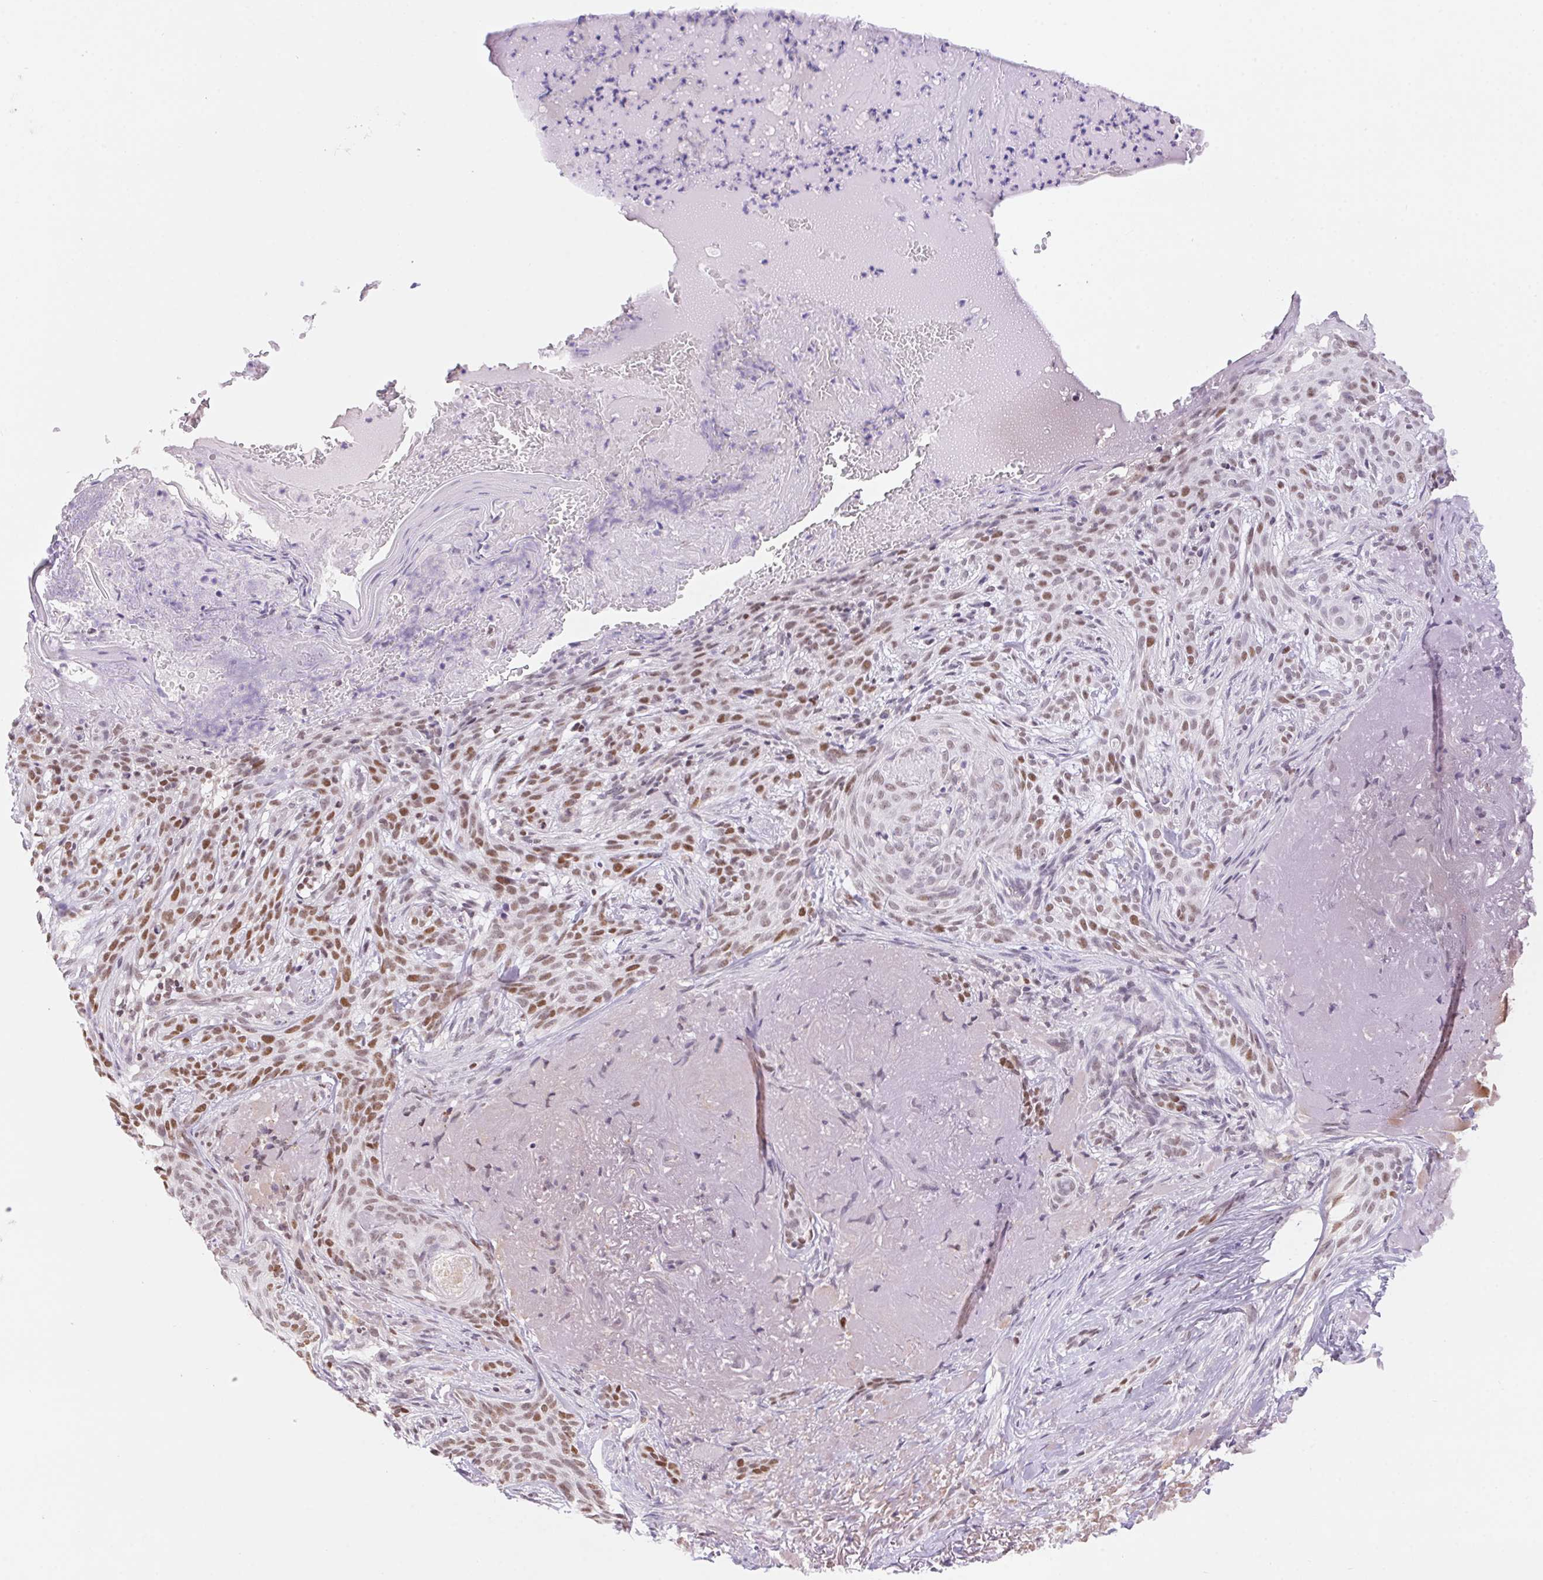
{"staining": {"intensity": "moderate", "quantity": "25%-75%", "location": "nuclear"}, "tissue": "skin cancer", "cell_type": "Tumor cells", "image_type": "cancer", "snomed": [{"axis": "morphology", "description": "Basal cell carcinoma"}, {"axis": "topography", "description": "Skin"}], "caption": "Protein expression analysis of human skin cancer (basal cell carcinoma) reveals moderate nuclear staining in about 25%-75% of tumor cells.", "gene": "POLD3", "patient": {"sex": "male", "age": 84}}